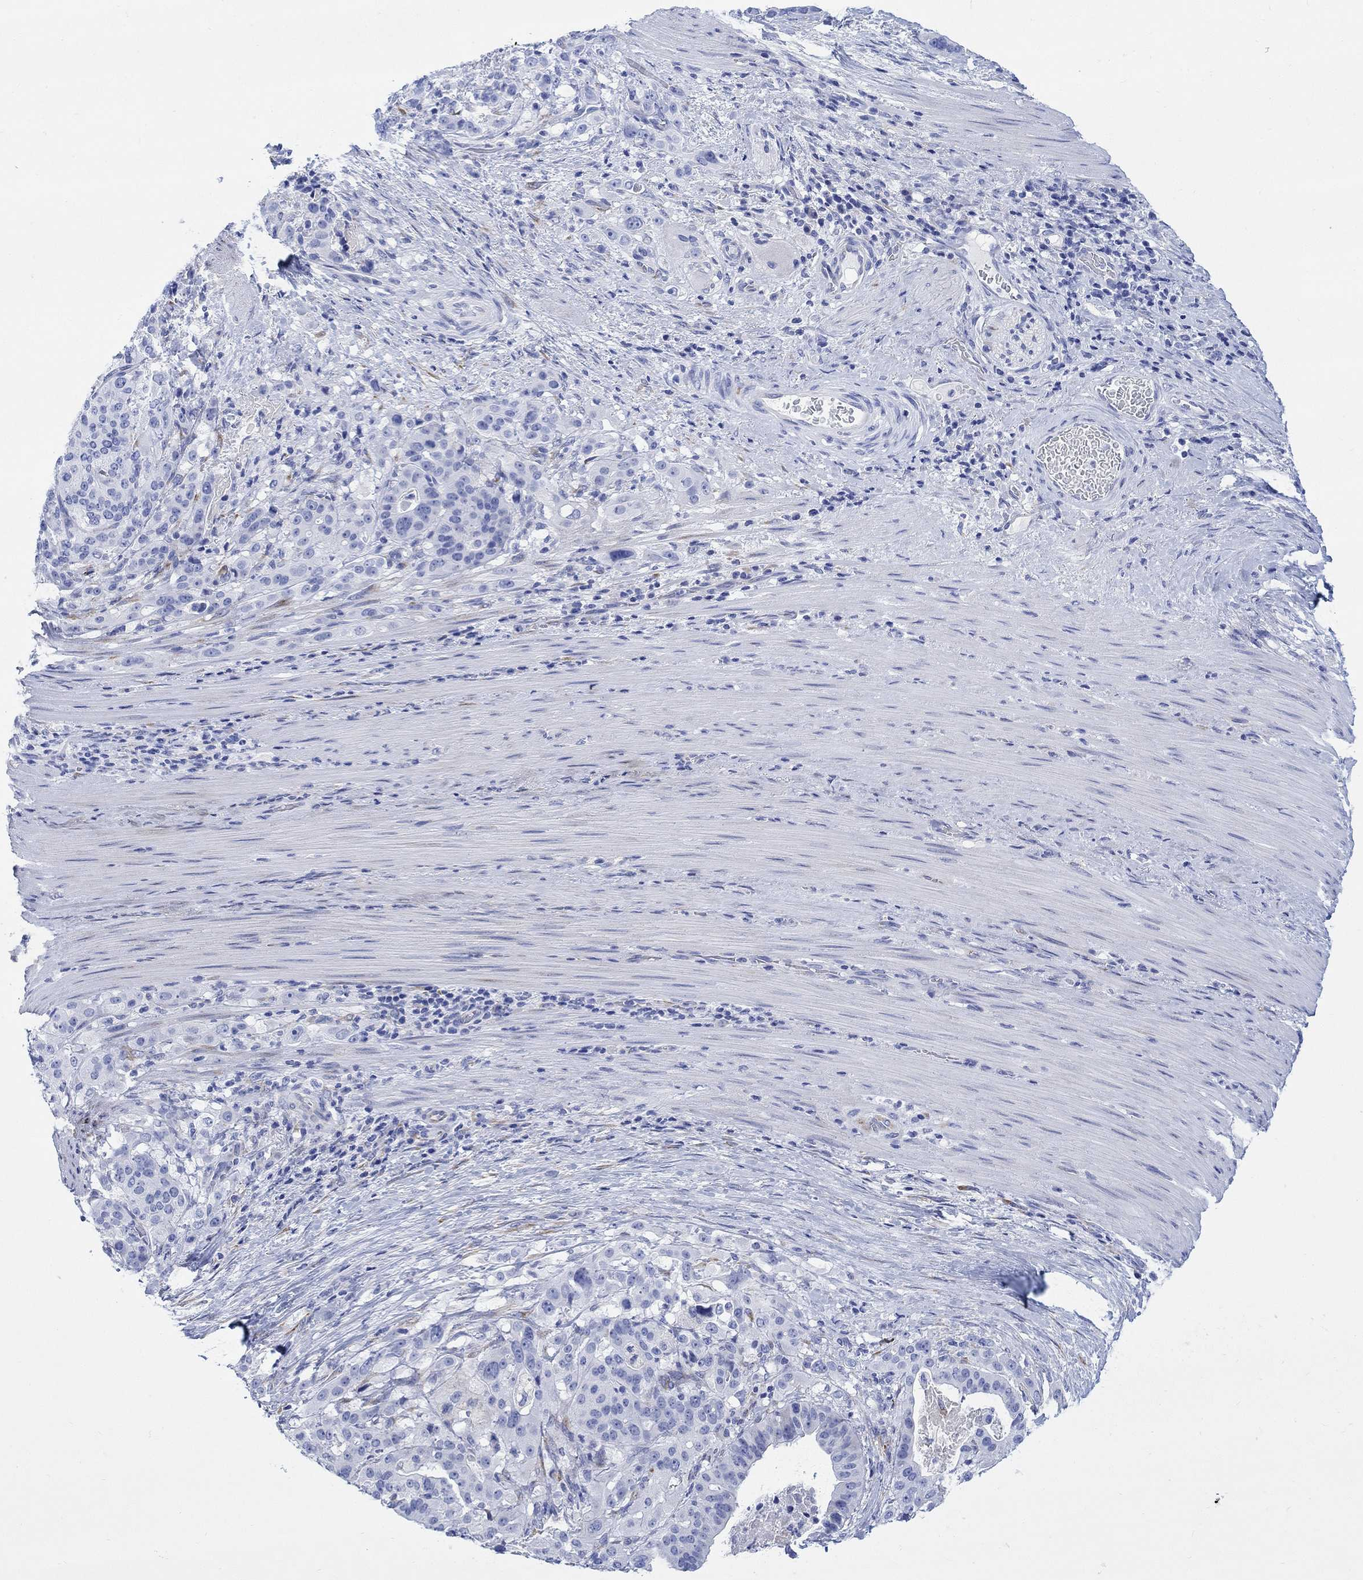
{"staining": {"intensity": "negative", "quantity": "none", "location": "none"}, "tissue": "stomach cancer", "cell_type": "Tumor cells", "image_type": "cancer", "snomed": [{"axis": "morphology", "description": "Adenocarcinoma, NOS"}, {"axis": "topography", "description": "Stomach"}], "caption": "High magnification brightfield microscopy of adenocarcinoma (stomach) stained with DAB (brown) and counterstained with hematoxylin (blue): tumor cells show no significant staining.", "gene": "MYL1", "patient": {"sex": "male", "age": 48}}